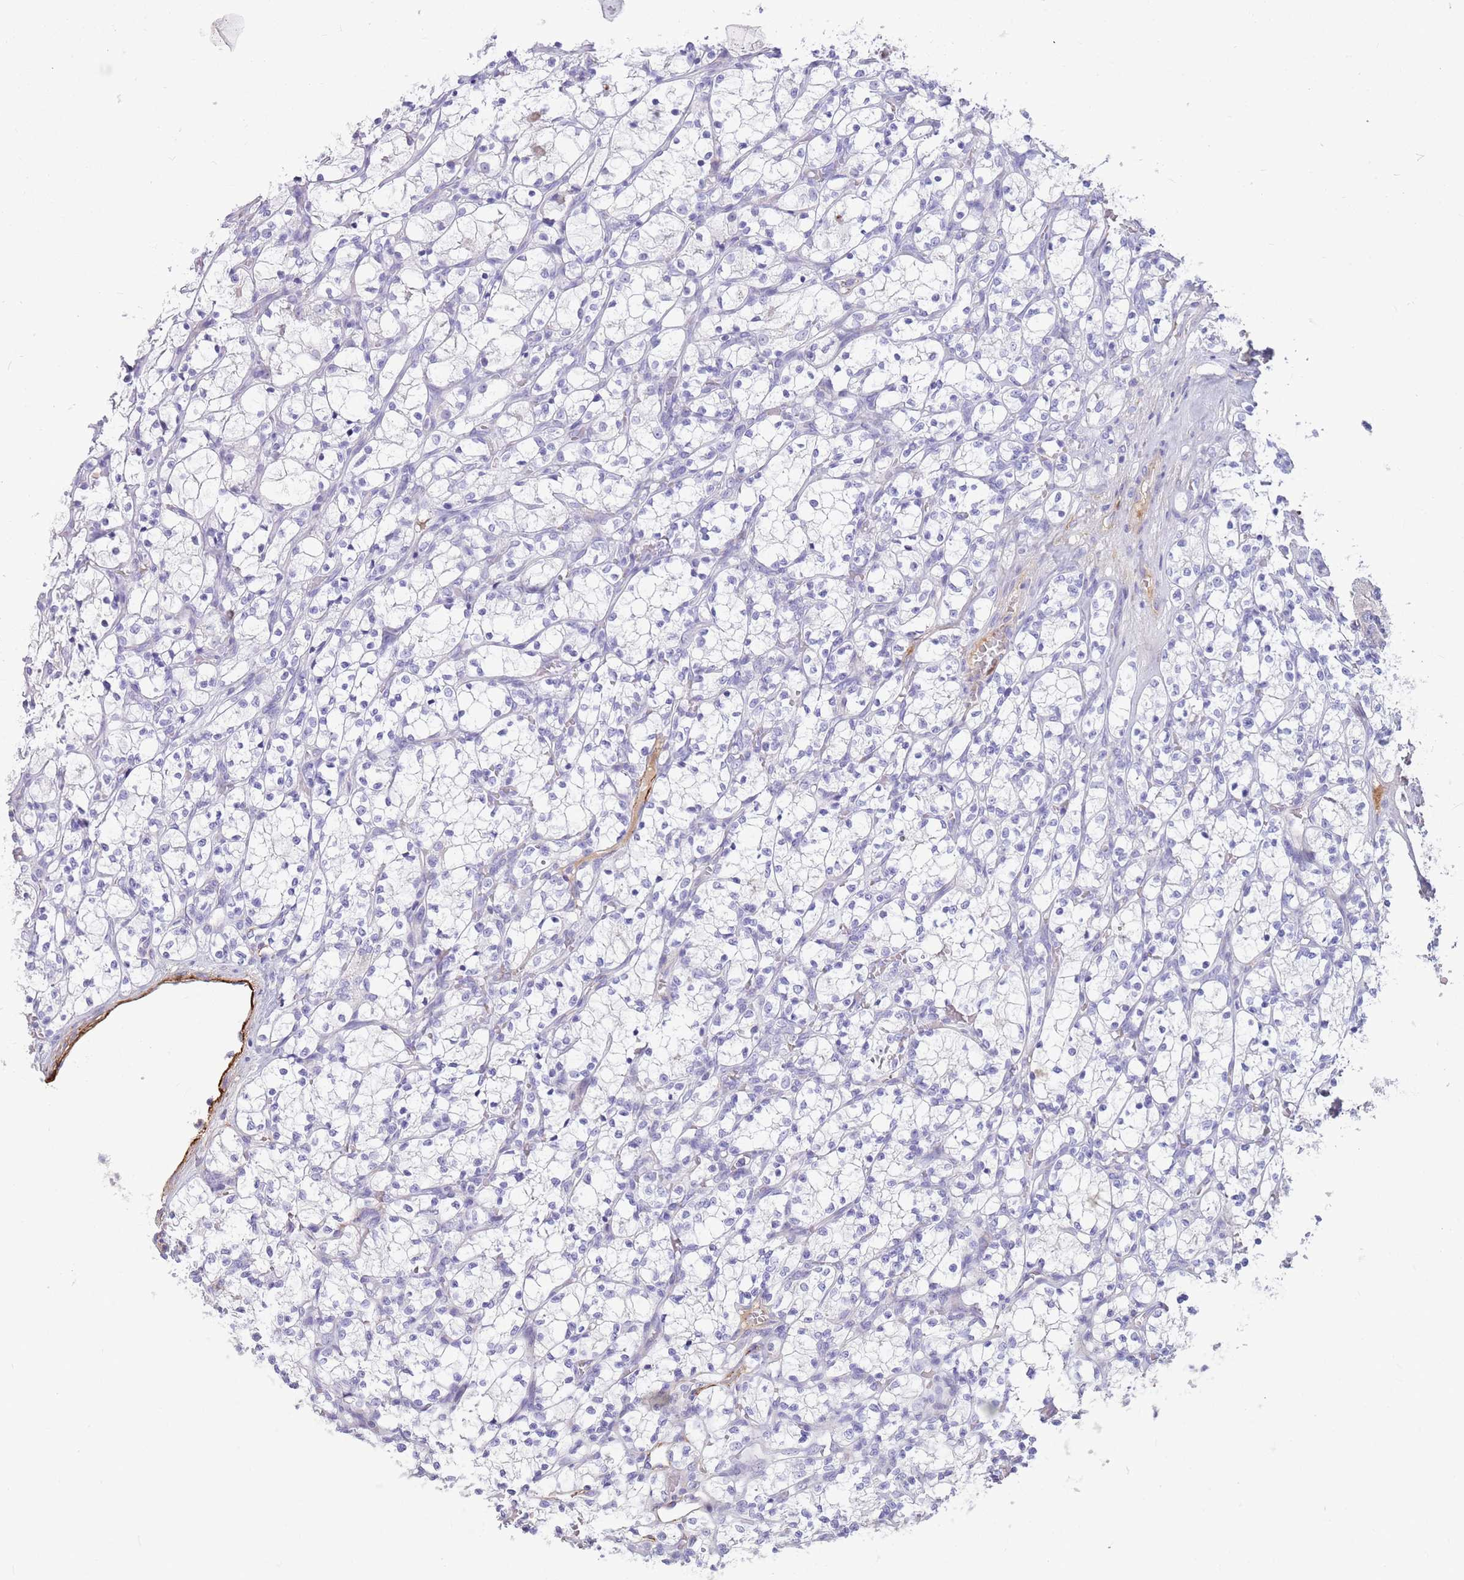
{"staining": {"intensity": "negative", "quantity": "none", "location": "none"}, "tissue": "renal cancer", "cell_type": "Tumor cells", "image_type": "cancer", "snomed": [{"axis": "morphology", "description": "Adenocarcinoma, NOS"}, {"axis": "topography", "description": "Kidney"}], "caption": "DAB (3,3'-diaminobenzidine) immunohistochemical staining of human adenocarcinoma (renal) shows no significant positivity in tumor cells.", "gene": "LEPROTL1", "patient": {"sex": "female", "age": 69}}